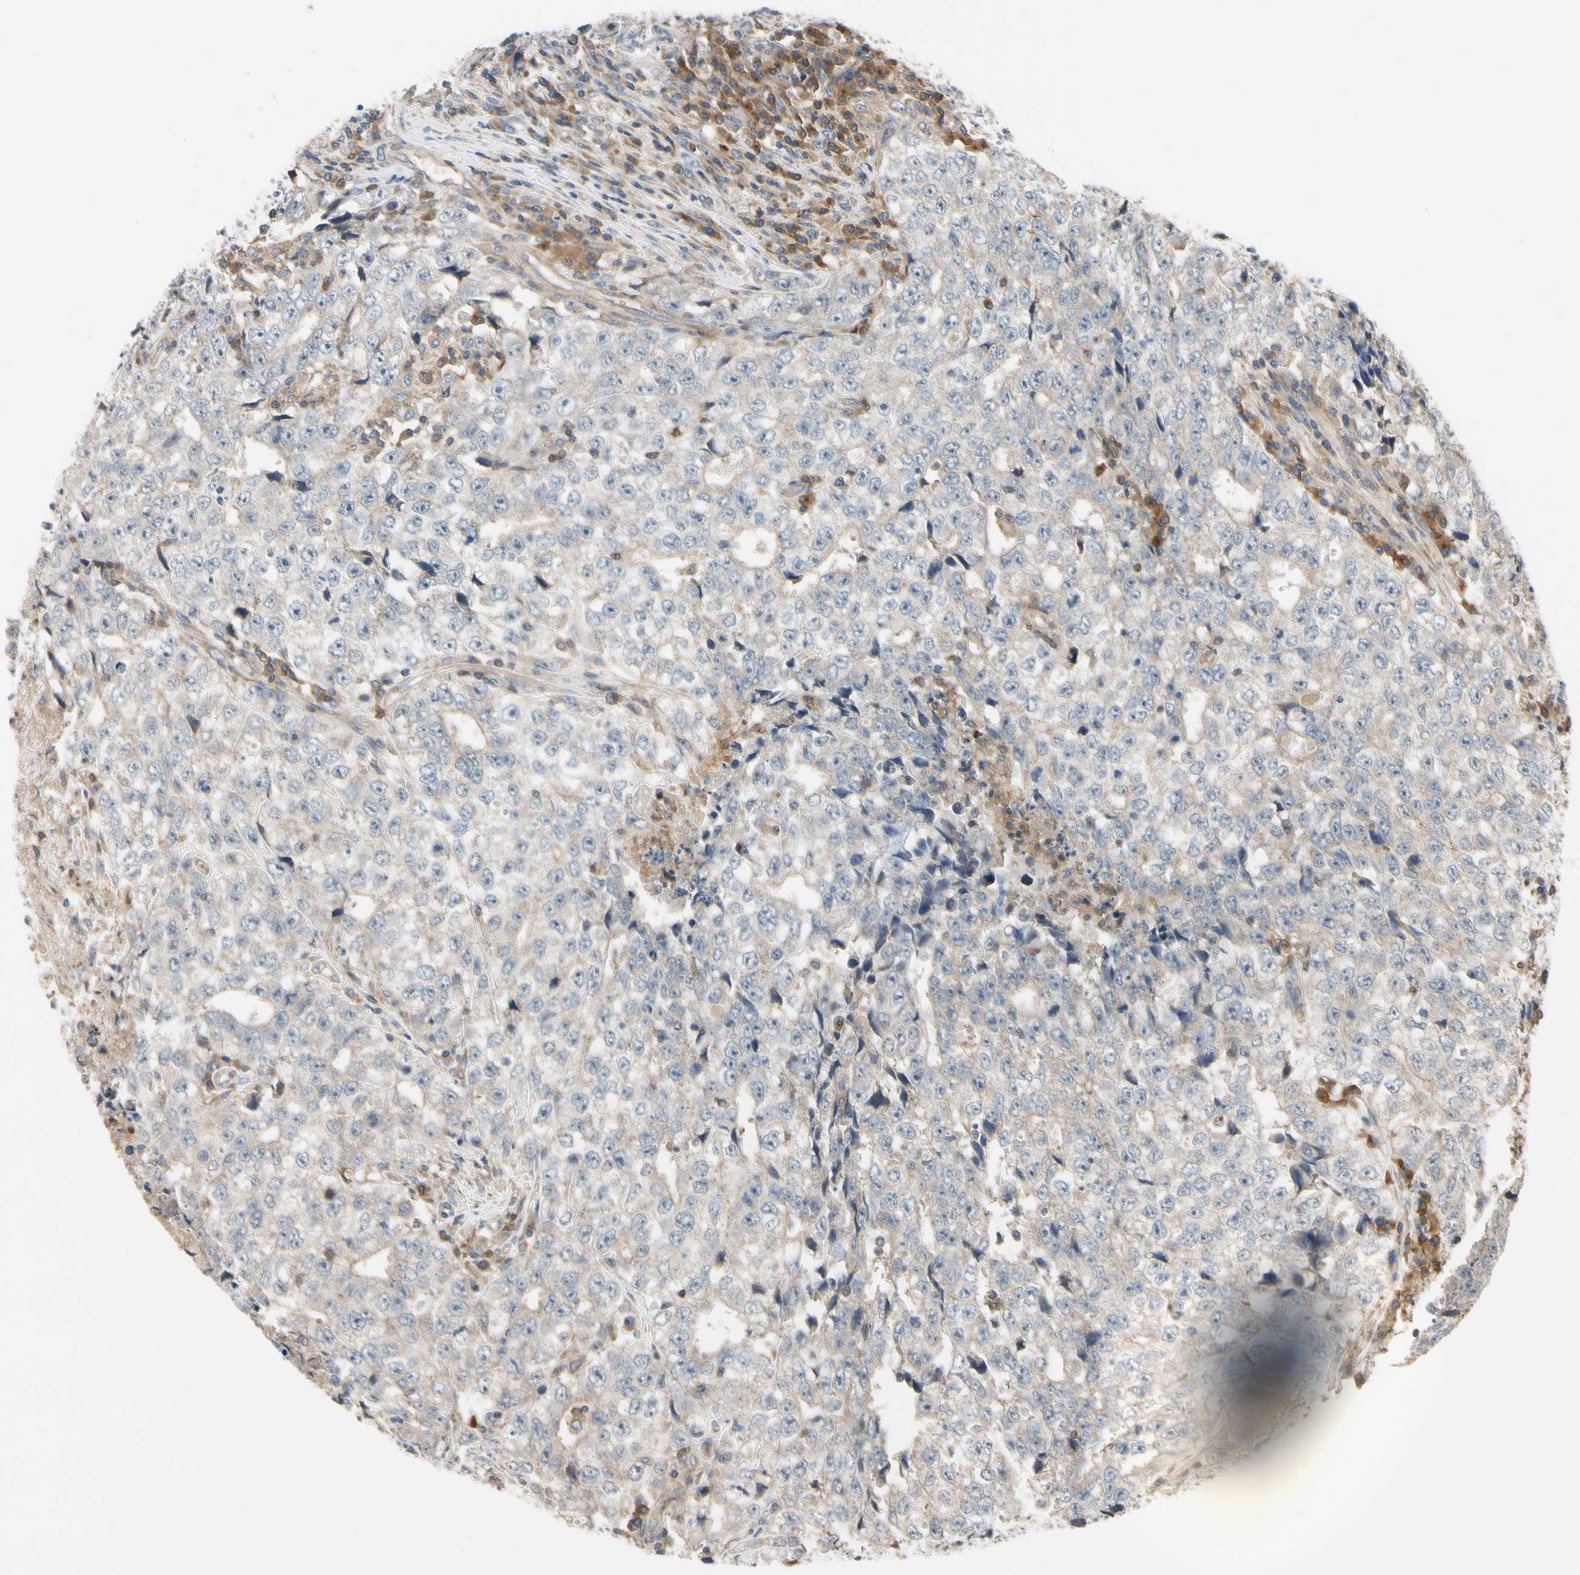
{"staining": {"intensity": "weak", "quantity": "<25%", "location": "cytoplasmic/membranous"}, "tissue": "testis cancer", "cell_type": "Tumor cells", "image_type": "cancer", "snomed": [{"axis": "morphology", "description": "Necrosis, NOS"}, {"axis": "morphology", "description": "Carcinoma, Embryonal, NOS"}, {"axis": "topography", "description": "Testis"}], "caption": "Tumor cells are negative for protein expression in human testis embryonal carcinoma. Nuclei are stained in blue.", "gene": "MST1R", "patient": {"sex": "male", "age": 19}}